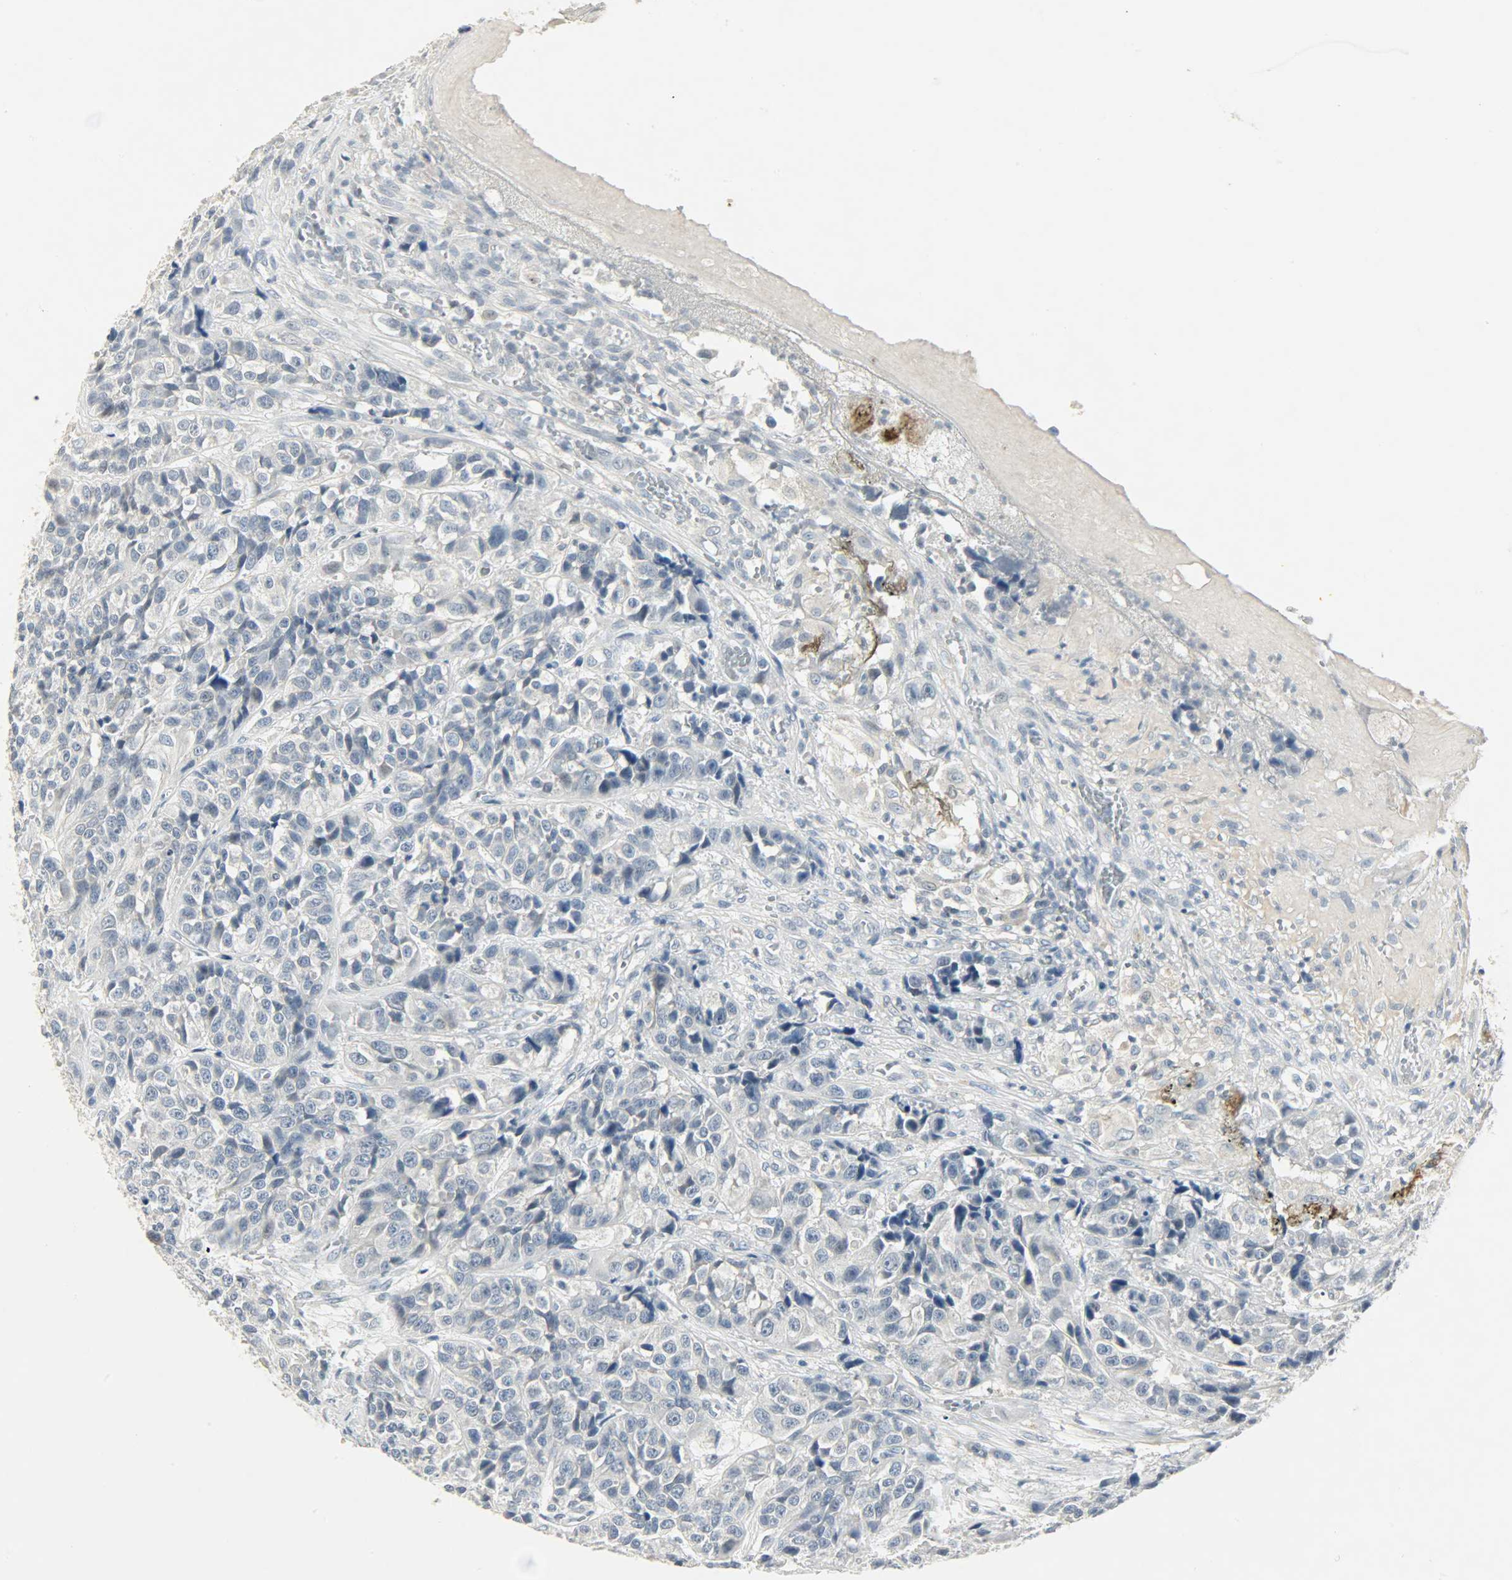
{"staining": {"intensity": "negative", "quantity": "none", "location": "none"}, "tissue": "urothelial cancer", "cell_type": "Tumor cells", "image_type": "cancer", "snomed": [{"axis": "morphology", "description": "Urothelial carcinoma, High grade"}, {"axis": "topography", "description": "Urinary bladder"}], "caption": "Tumor cells show no significant protein staining in urothelial cancer.", "gene": "CAMK4", "patient": {"sex": "female", "age": 81}}